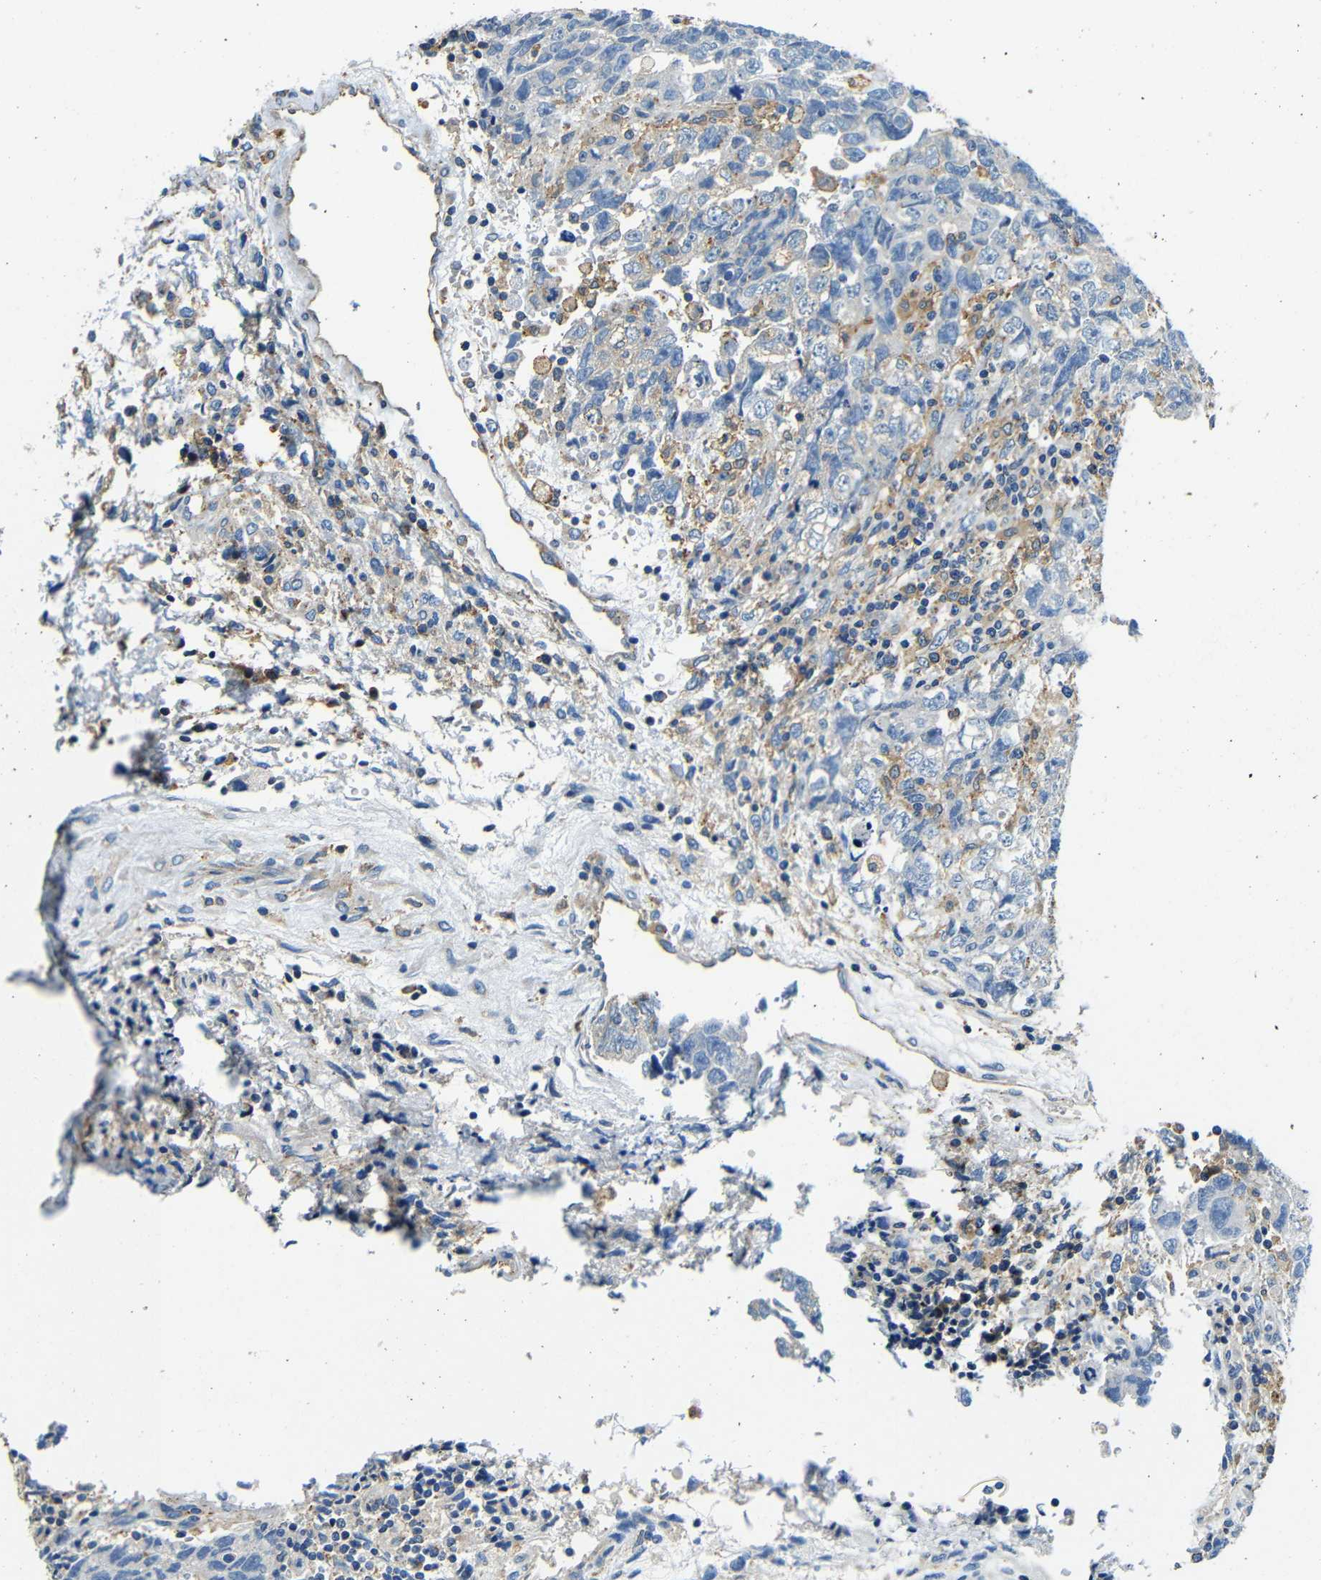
{"staining": {"intensity": "negative", "quantity": "none", "location": "none"}, "tissue": "testis cancer", "cell_type": "Tumor cells", "image_type": "cancer", "snomed": [{"axis": "morphology", "description": "Carcinoma, Embryonal, NOS"}, {"axis": "topography", "description": "Testis"}], "caption": "The micrograph displays no staining of tumor cells in testis embryonal carcinoma.", "gene": "FMO5", "patient": {"sex": "male", "age": 36}}